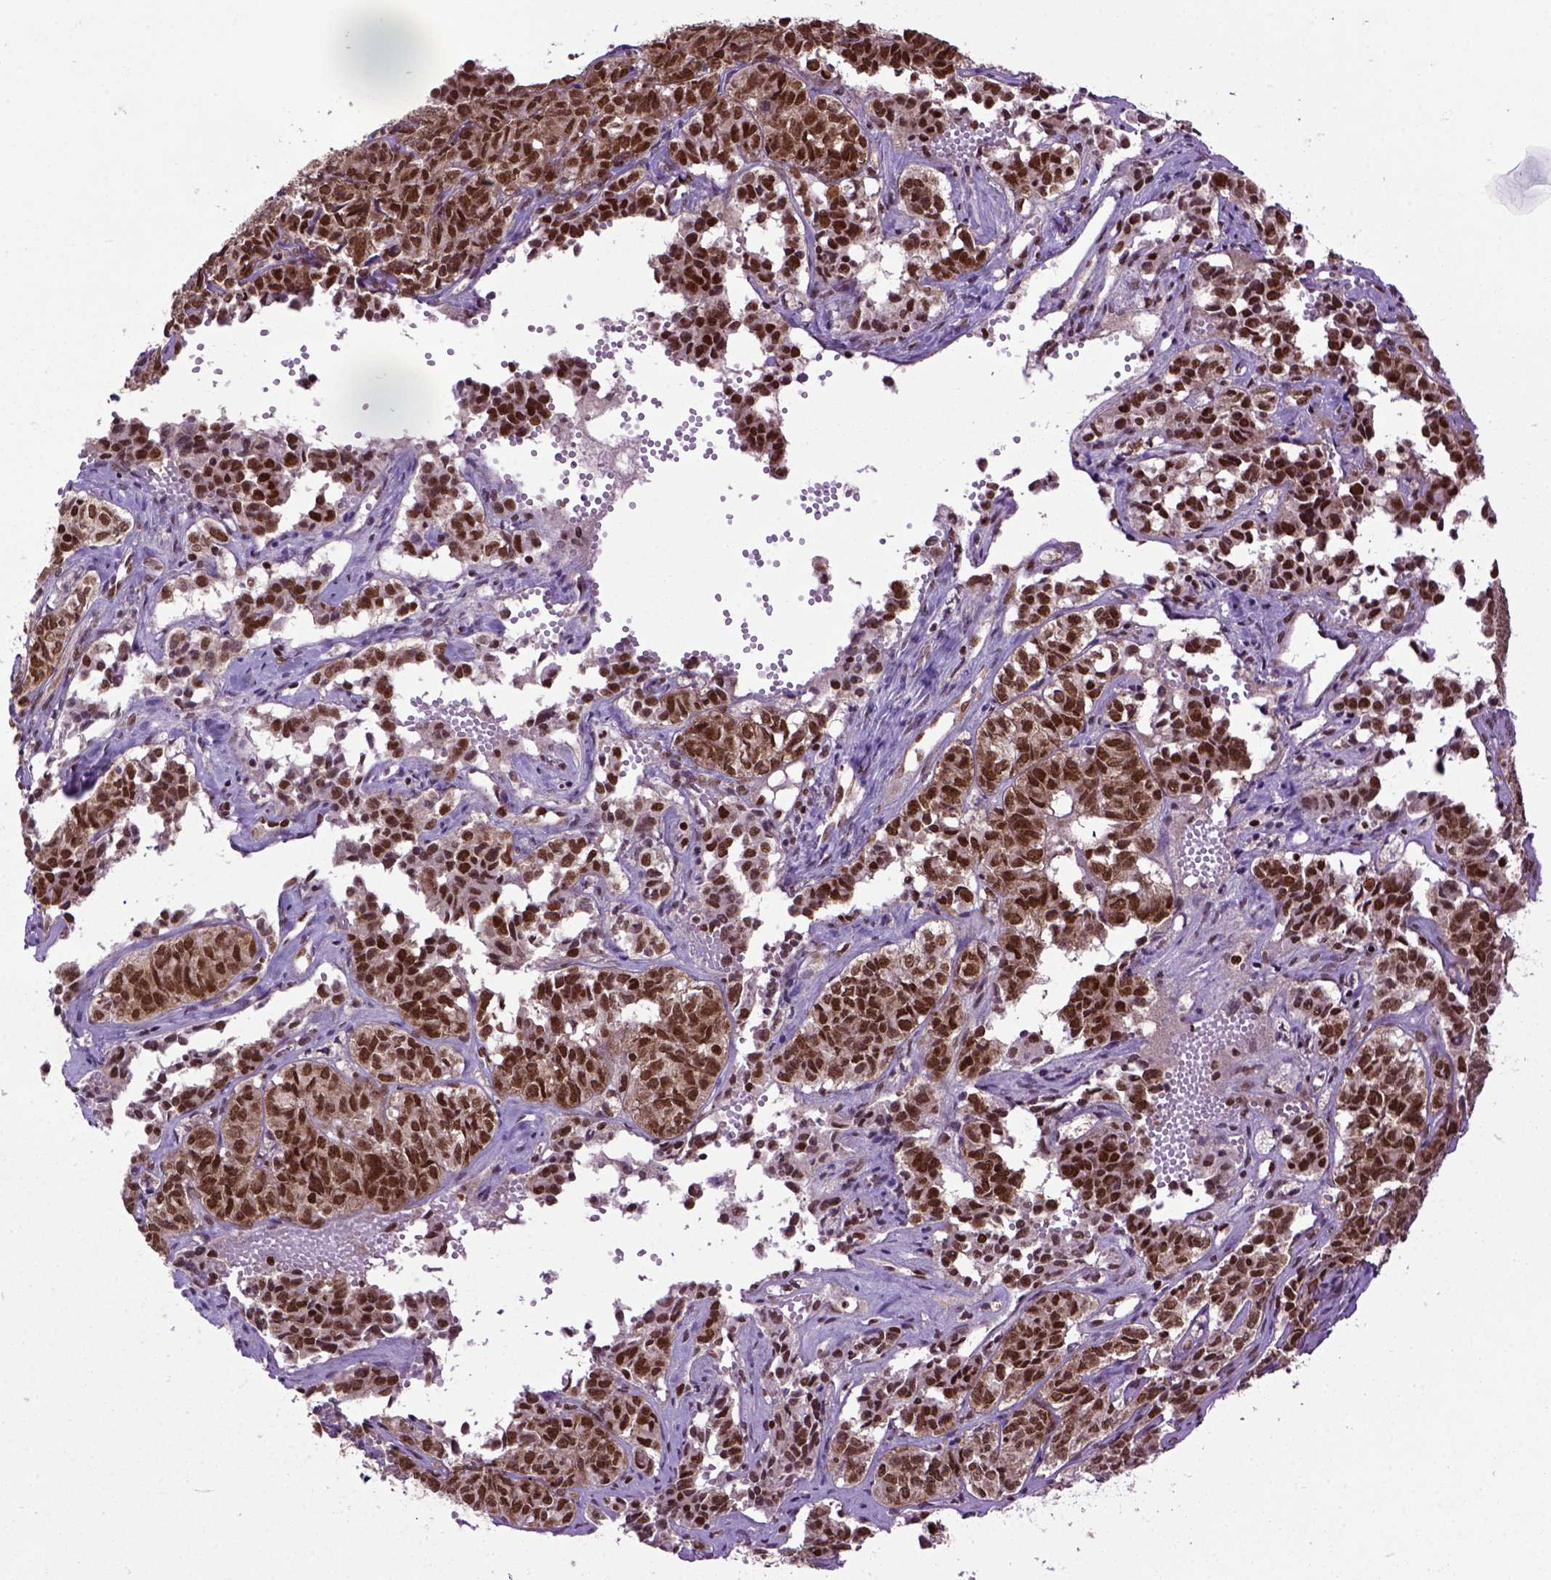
{"staining": {"intensity": "strong", "quantity": ">75%", "location": "cytoplasmic/membranous,nuclear"}, "tissue": "ovarian cancer", "cell_type": "Tumor cells", "image_type": "cancer", "snomed": [{"axis": "morphology", "description": "Carcinoma, endometroid"}, {"axis": "topography", "description": "Ovary"}], "caption": "Tumor cells exhibit strong cytoplasmic/membranous and nuclear positivity in about >75% of cells in ovarian cancer (endometroid carcinoma).", "gene": "CELF1", "patient": {"sex": "female", "age": 80}}